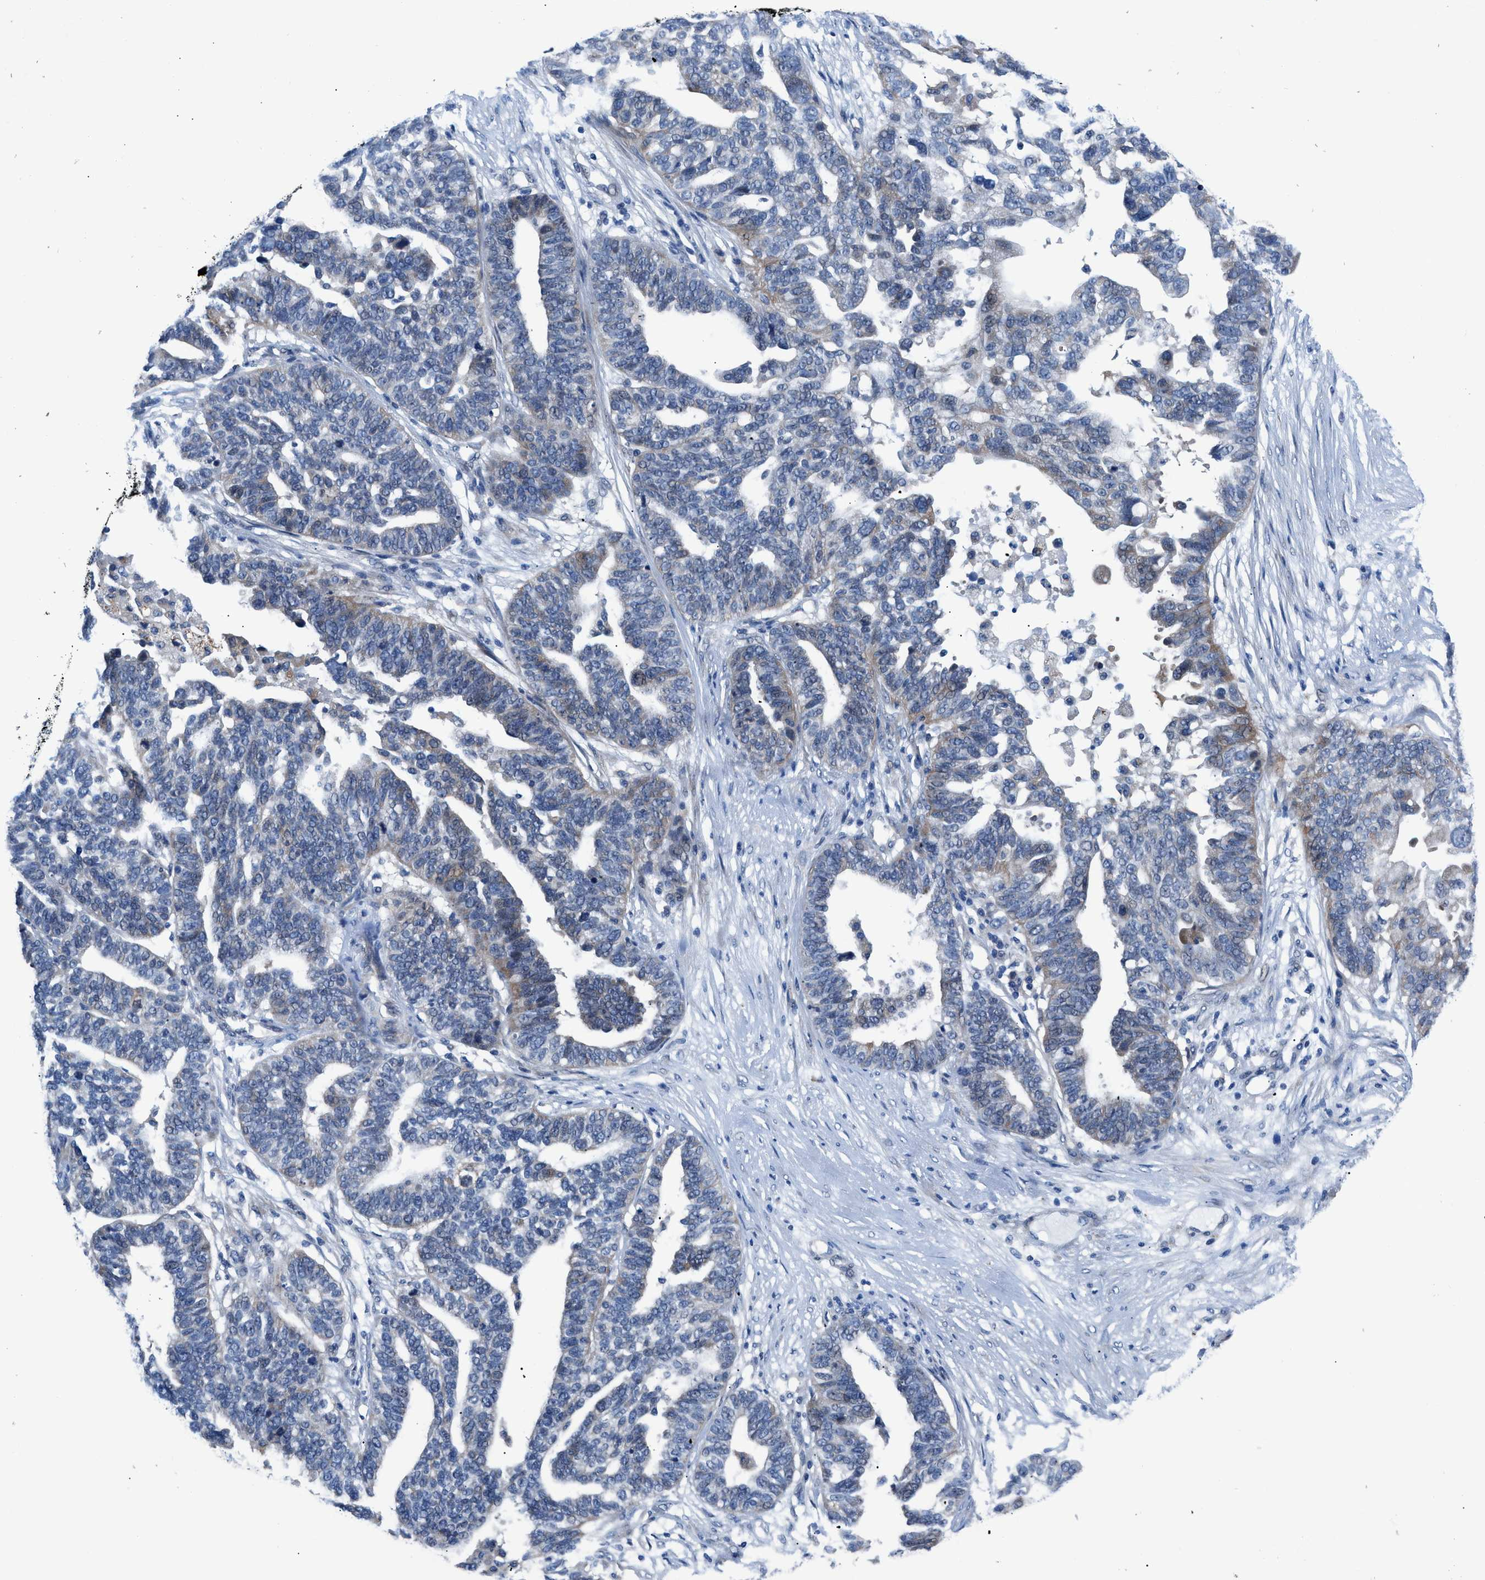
{"staining": {"intensity": "weak", "quantity": "<25%", "location": "cytoplasmic/membranous"}, "tissue": "ovarian cancer", "cell_type": "Tumor cells", "image_type": "cancer", "snomed": [{"axis": "morphology", "description": "Cystadenocarcinoma, serous, NOS"}, {"axis": "topography", "description": "Ovary"}], "caption": "An immunohistochemistry (IHC) image of serous cystadenocarcinoma (ovarian) is shown. There is no staining in tumor cells of serous cystadenocarcinoma (ovarian).", "gene": "UAP1", "patient": {"sex": "female", "age": 59}}